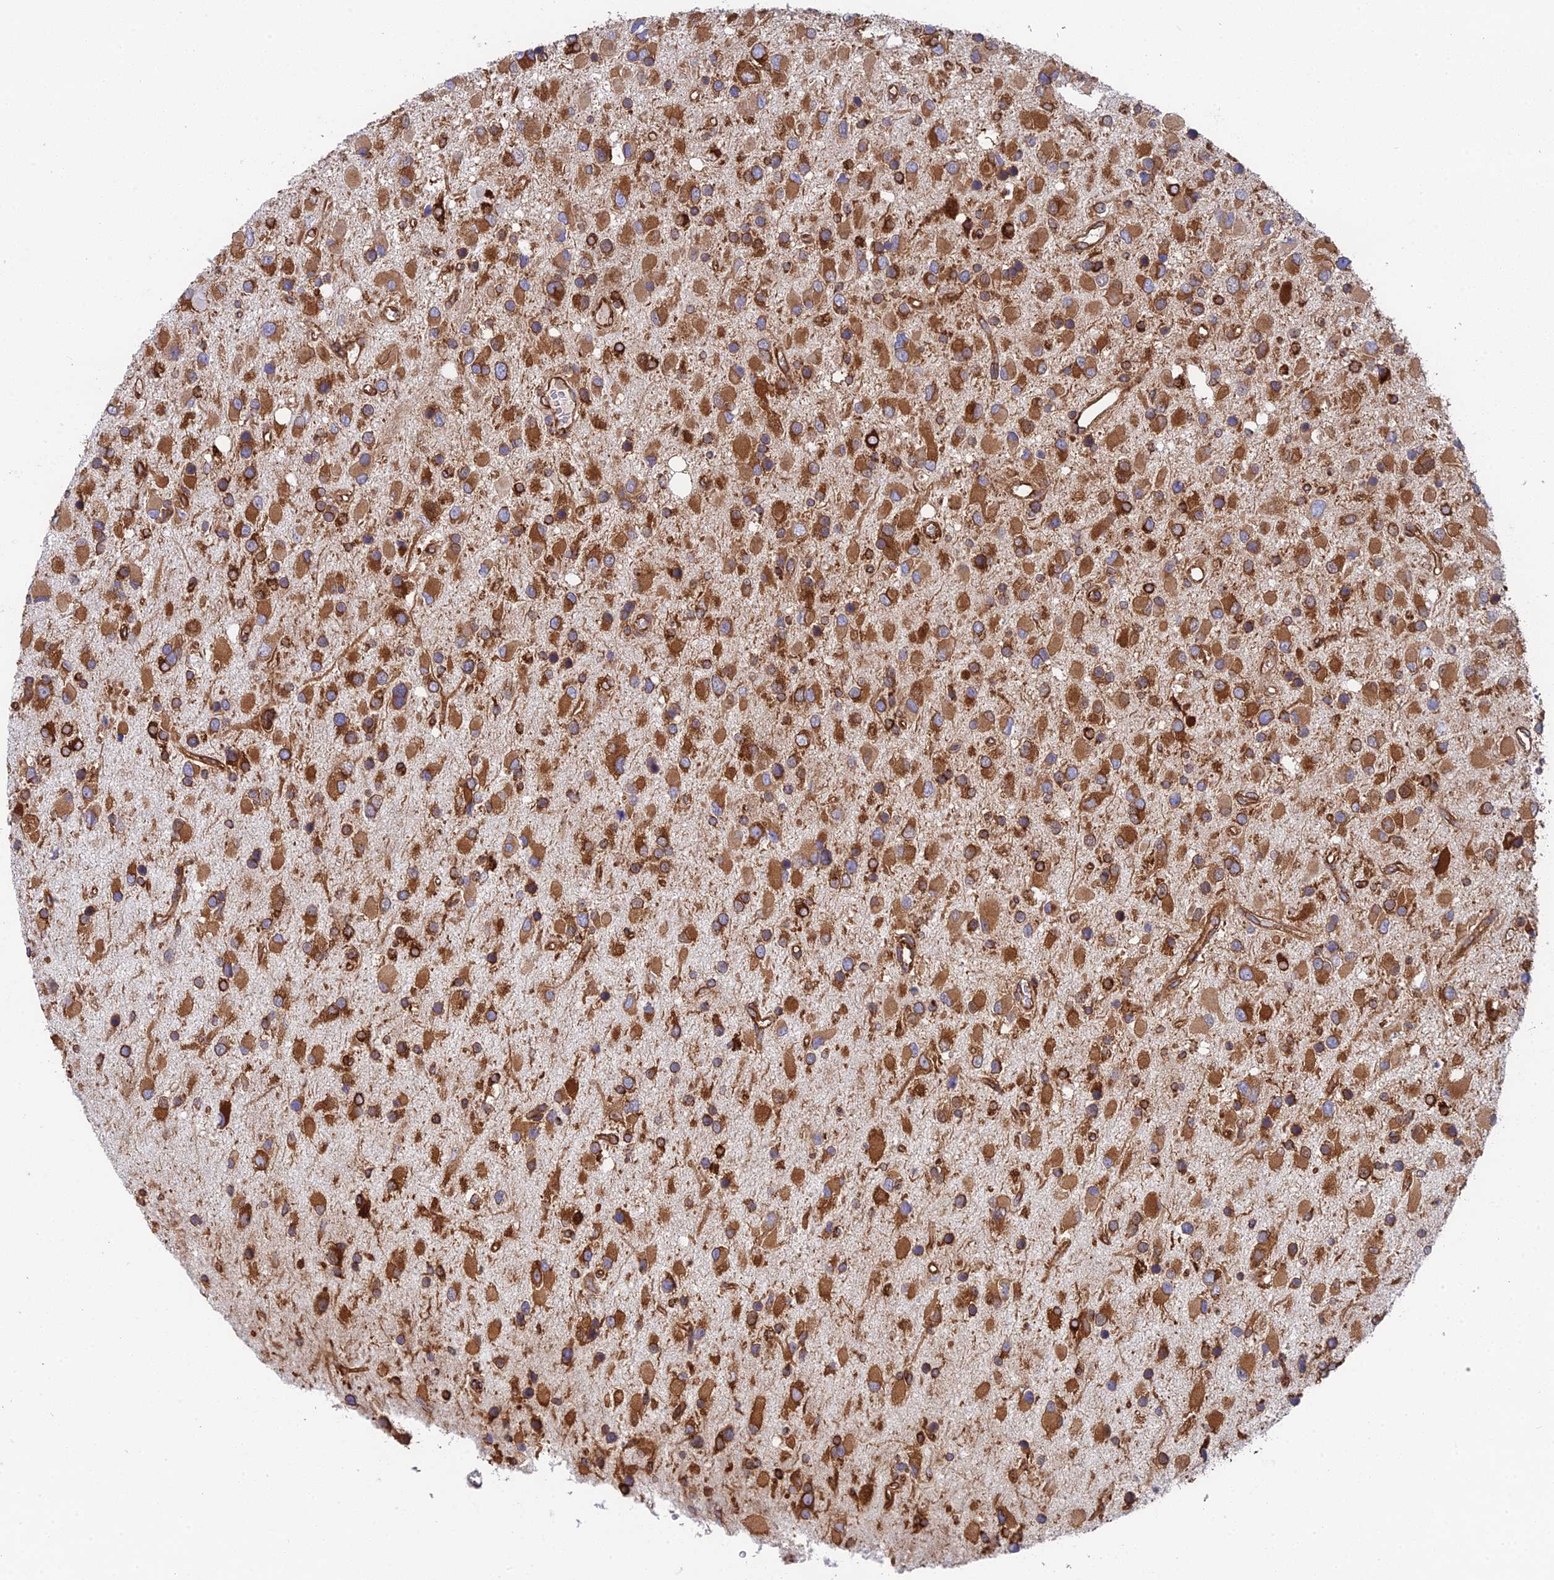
{"staining": {"intensity": "moderate", "quantity": ">75%", "location": "cytoplasmic/membranous"}, "tissue": "glioma", "cell_type": "Tumor cells", "image_type": "cancer", "snomed": [{"axis": "morphology", "description": "Glioma, malignant, High grade"}, {"axis": "topography", "description": "Brain"}], "caption": "Protein analysis of malignant high-grade glioma tissue exhibits moderate cytoplasmic/membranous staining in about >75% of tumor cells.", "gene": "CCDC69", "patient": {"sex": "male", "age": 53}}